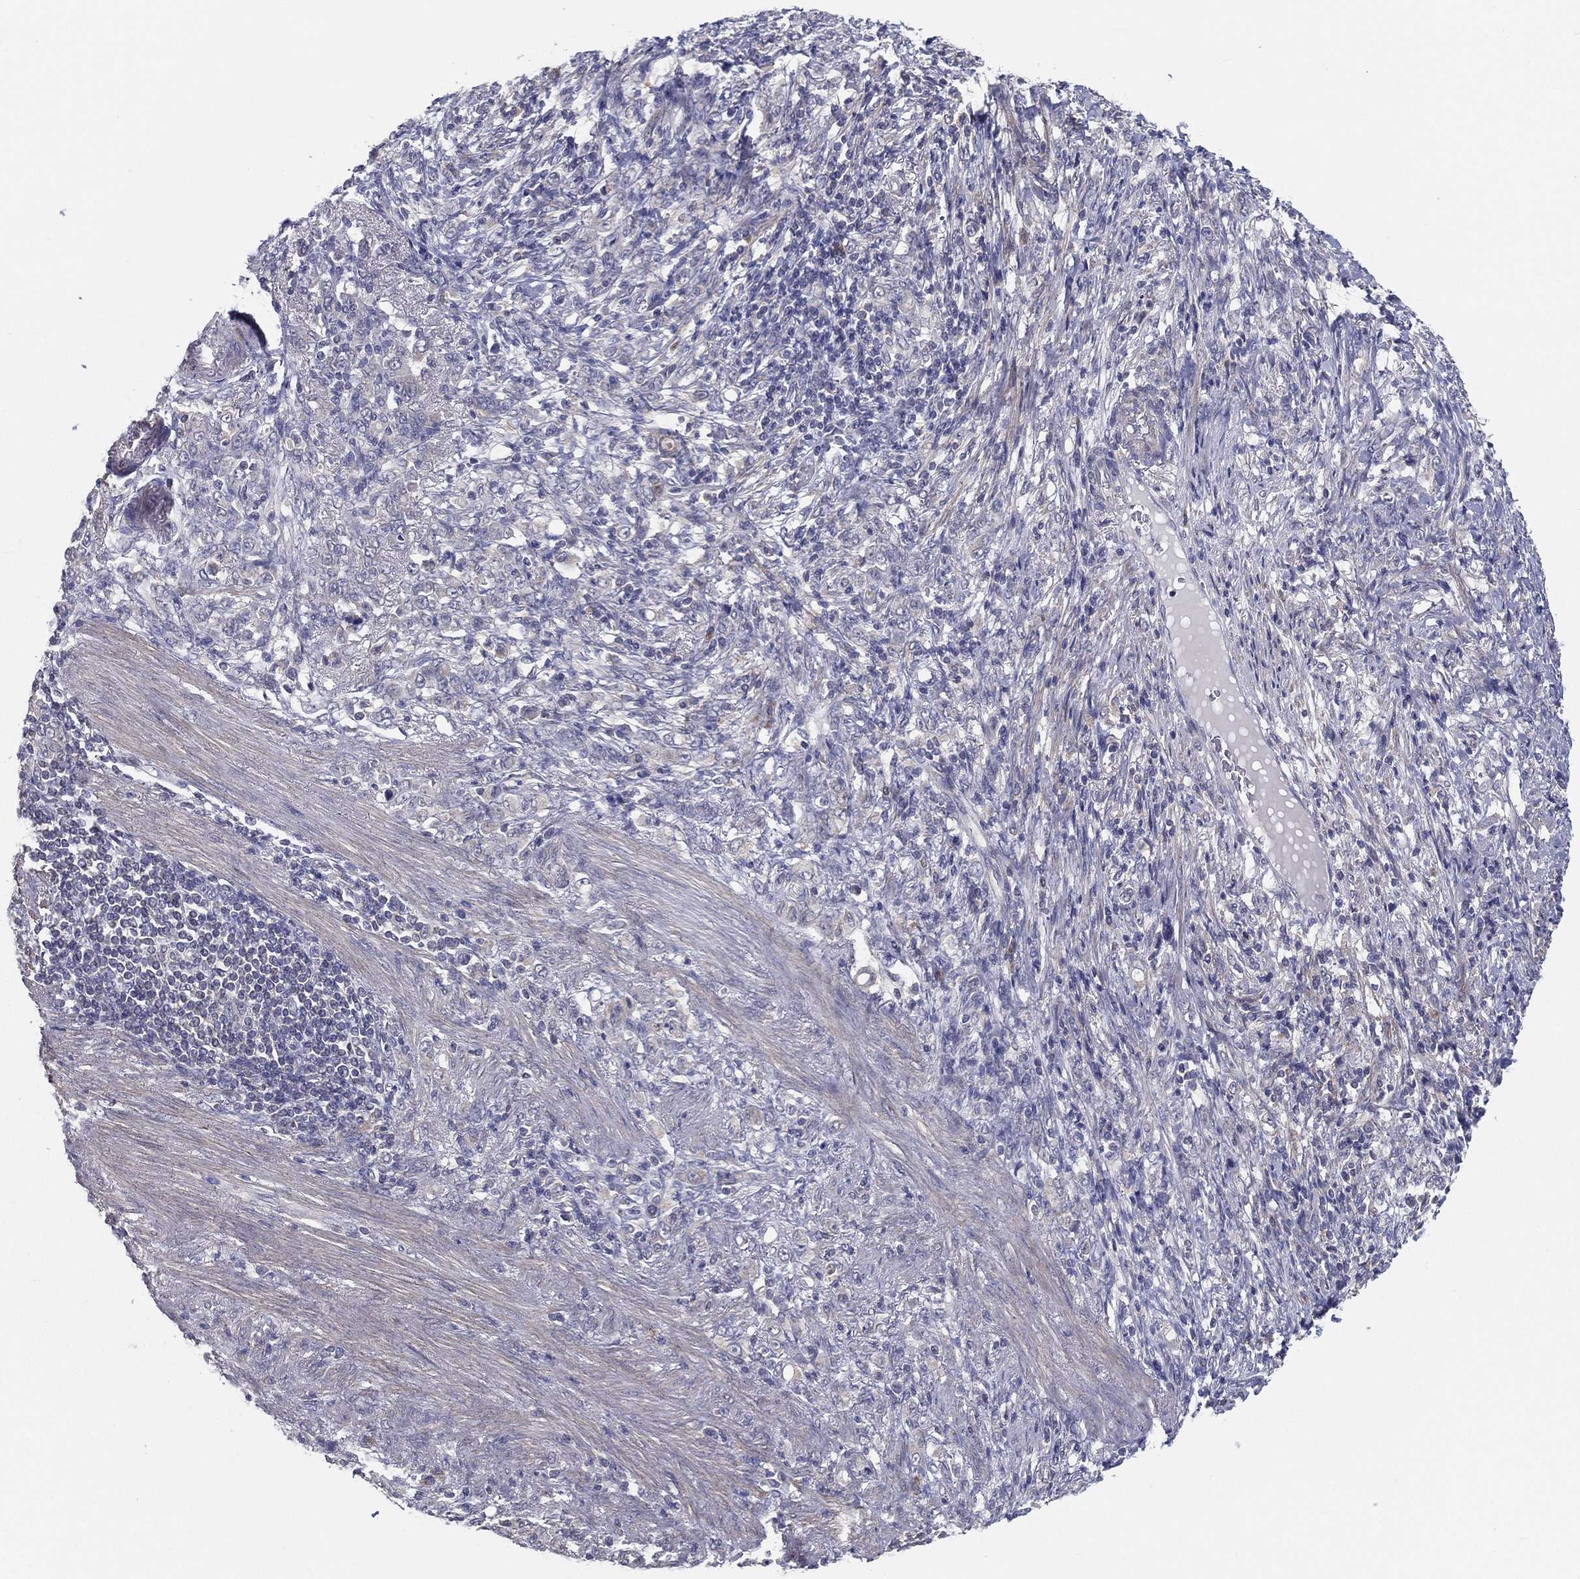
{"staining": {"intensity": "negative", "quantity": "none", "location": "none"}, "tissue": "stomach cancer", "cell_type": "Tumor cells", "image_type": "cancer", "snomed": [{"axis": "morphology", "description": "Normal tissue, NOS"}, {"axis": "morphology", "description": "Adenocarcinoma, NOS"}, {"axis": "topography", "description": "Stomach"}], "caption": "Immunohistochemical staining of human stomach cancer reveals no significant staining in tumor cells.", "gene": "PCSK1", "patient": {"sex": "female", "age": 79}}